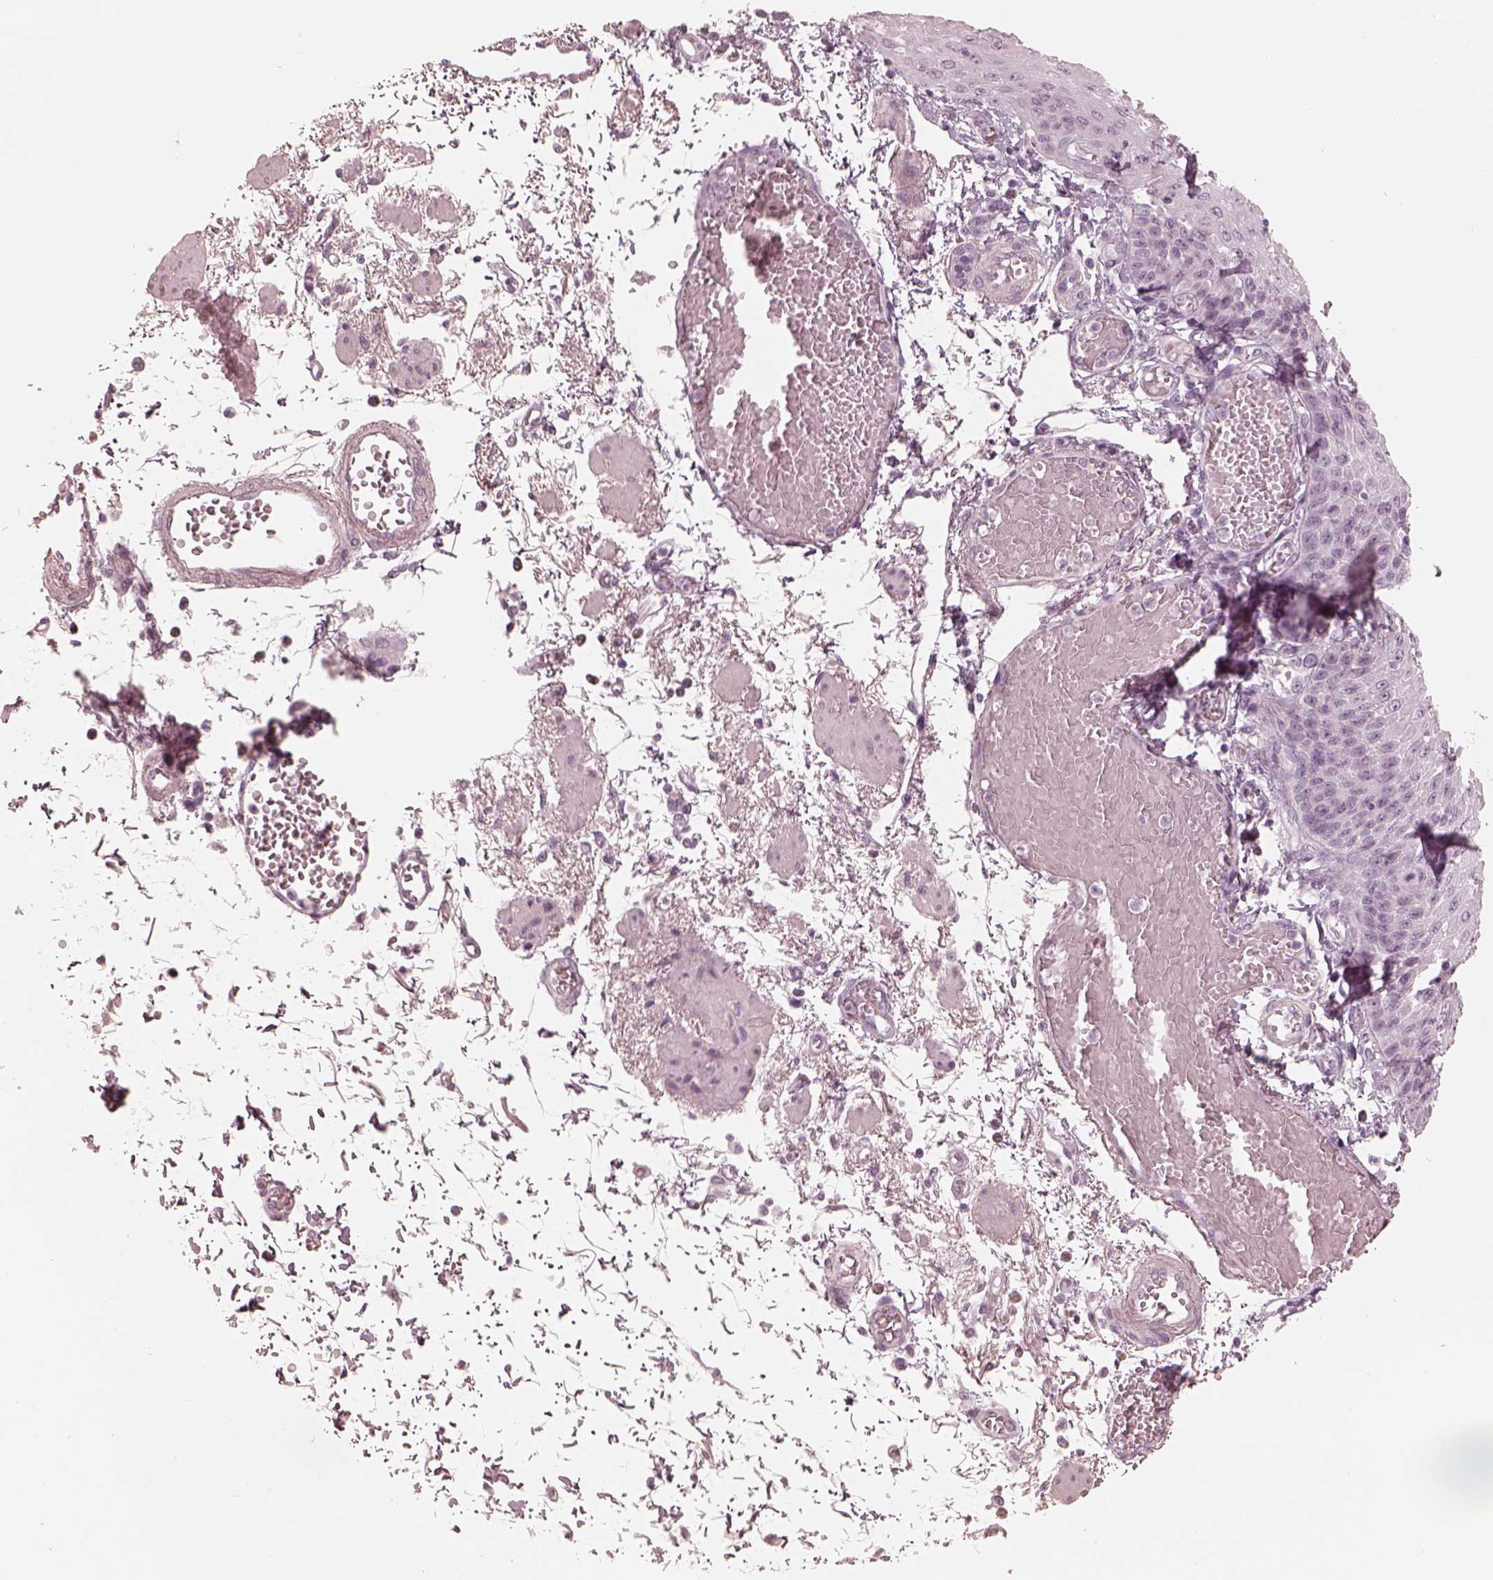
{"staining": {"intensity": "negative", "quantity": "none", "location": "none"}, "tissue": "esophagus", "cell_type": "Squamous epithelial cells", "image_type": "normal", "snomed": [{"axis": "morphology", "description": "Normal tissue, NOS"}, {"axis": "morphology", "description": "Adenocarcinoma, NOS"}, {"axis": "topography", "description": "Esophagus"}], "caption": "Esophagus stained for a protein using immunohistochemistry displays no staining squamous epithelial cells.", "gene": "CALR3", "patient": {"sex": "male", "age": 81}}